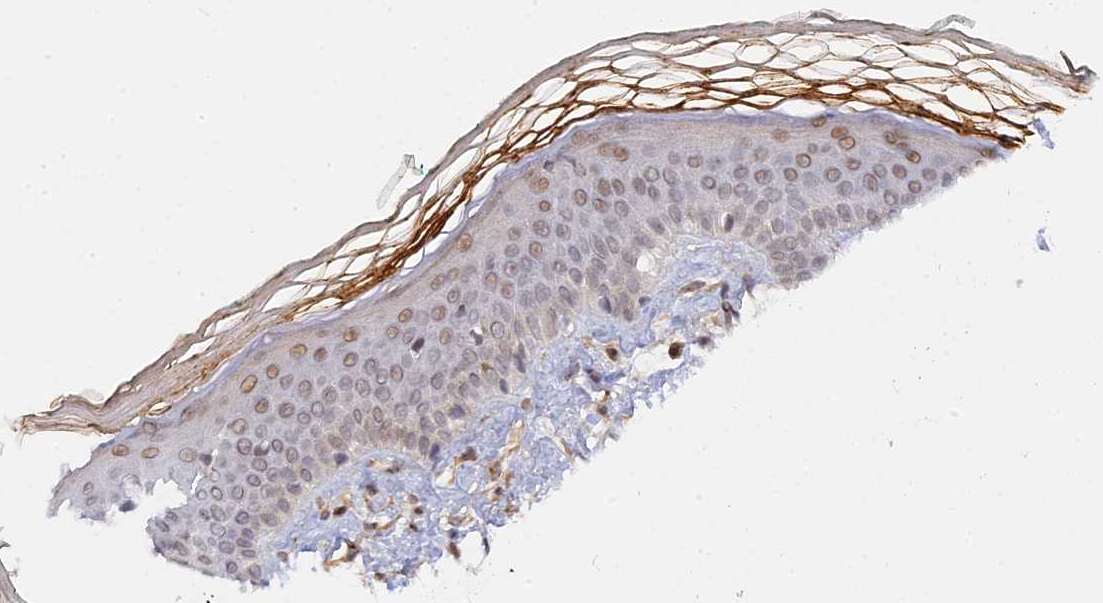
{"staining": {"intensity": "moderate", "quantity": ">75%", "location": "cytoplasmic/membranous,nuclear"}, "tissue": "skin", "cell_type": "Fibroblasts", "image_type": "normal", "snomed": [{"axis": "morphology", "description": "Normal tissue, NOS"}, {"axis": "topography", "description": "Skin"}], "caption": "IHC of unremarkable skin exhibits medium levels of moderate cytoplasmic/membranous,nuclear staining in approximately >75% of fibroblasts. (DAB (3,3'-diaminobenzidine) = brown stain, brightfield microscopy at high magnification).", "gene": "CCDC85A", "patient": {"sex": "male", "age": 62}}